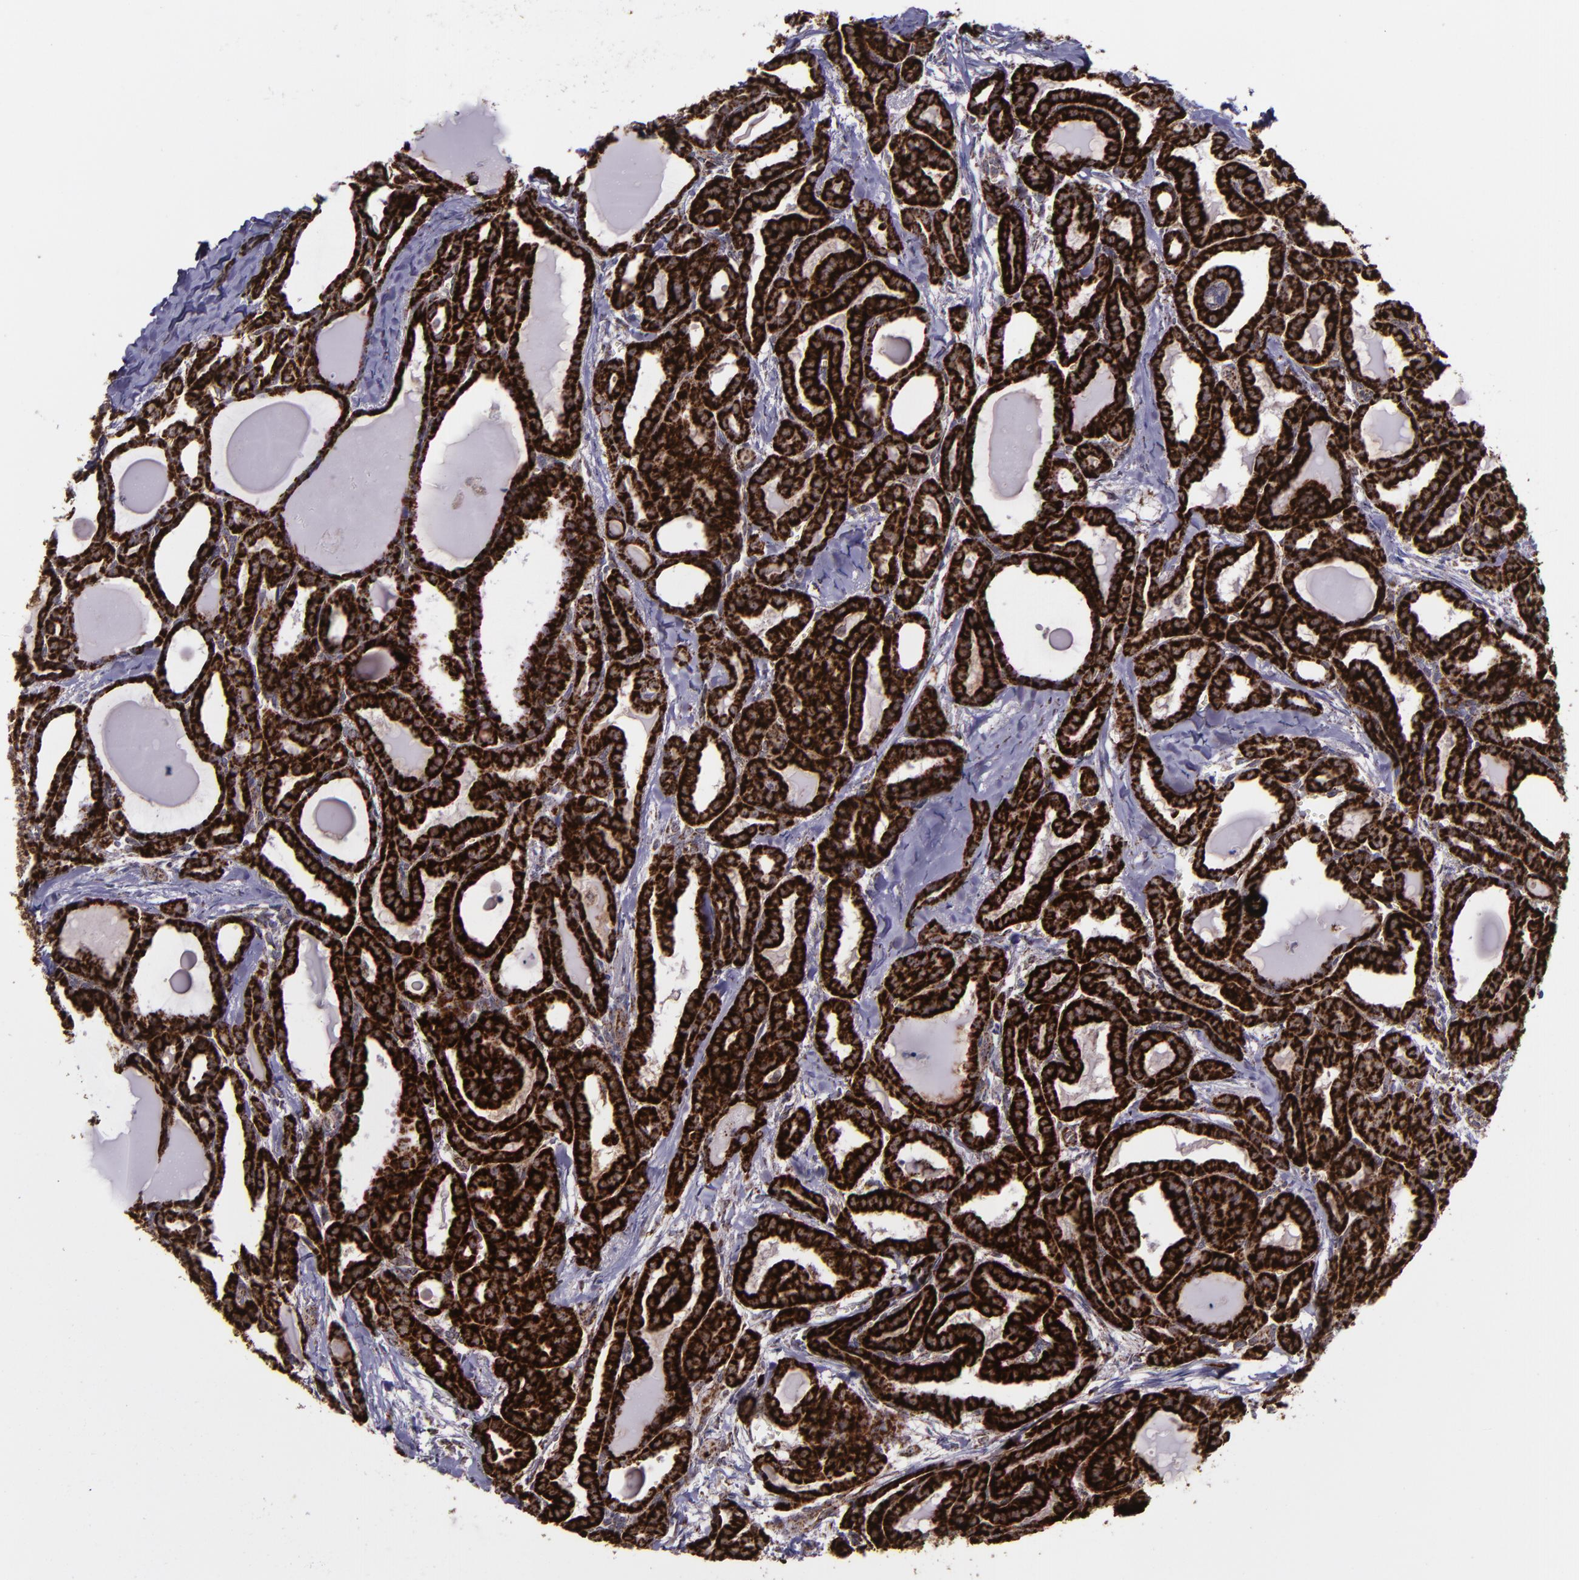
{"staining": {"intensity": "strong", "quantity": ">75%", "location": "cytoplasmic/membranous"}, "tissue": "thyroid cancer", "cell_type": "Tumor cells", "image_type": "cancer", "snomed": [{"axis": "morphology", "description": "Carcinoma, NOS"}, {"axis": "topography", "description": "Thyroid gland"}], "caption": "Approximately >75% of tumor cells in thyroid cancer (carcinoma) show strong cytoplasmic/membranous protein expression as visualized by brown immunohistochemical staining.", "gene": "LONP1", "patient": {"sex": "female", "age": 91}}